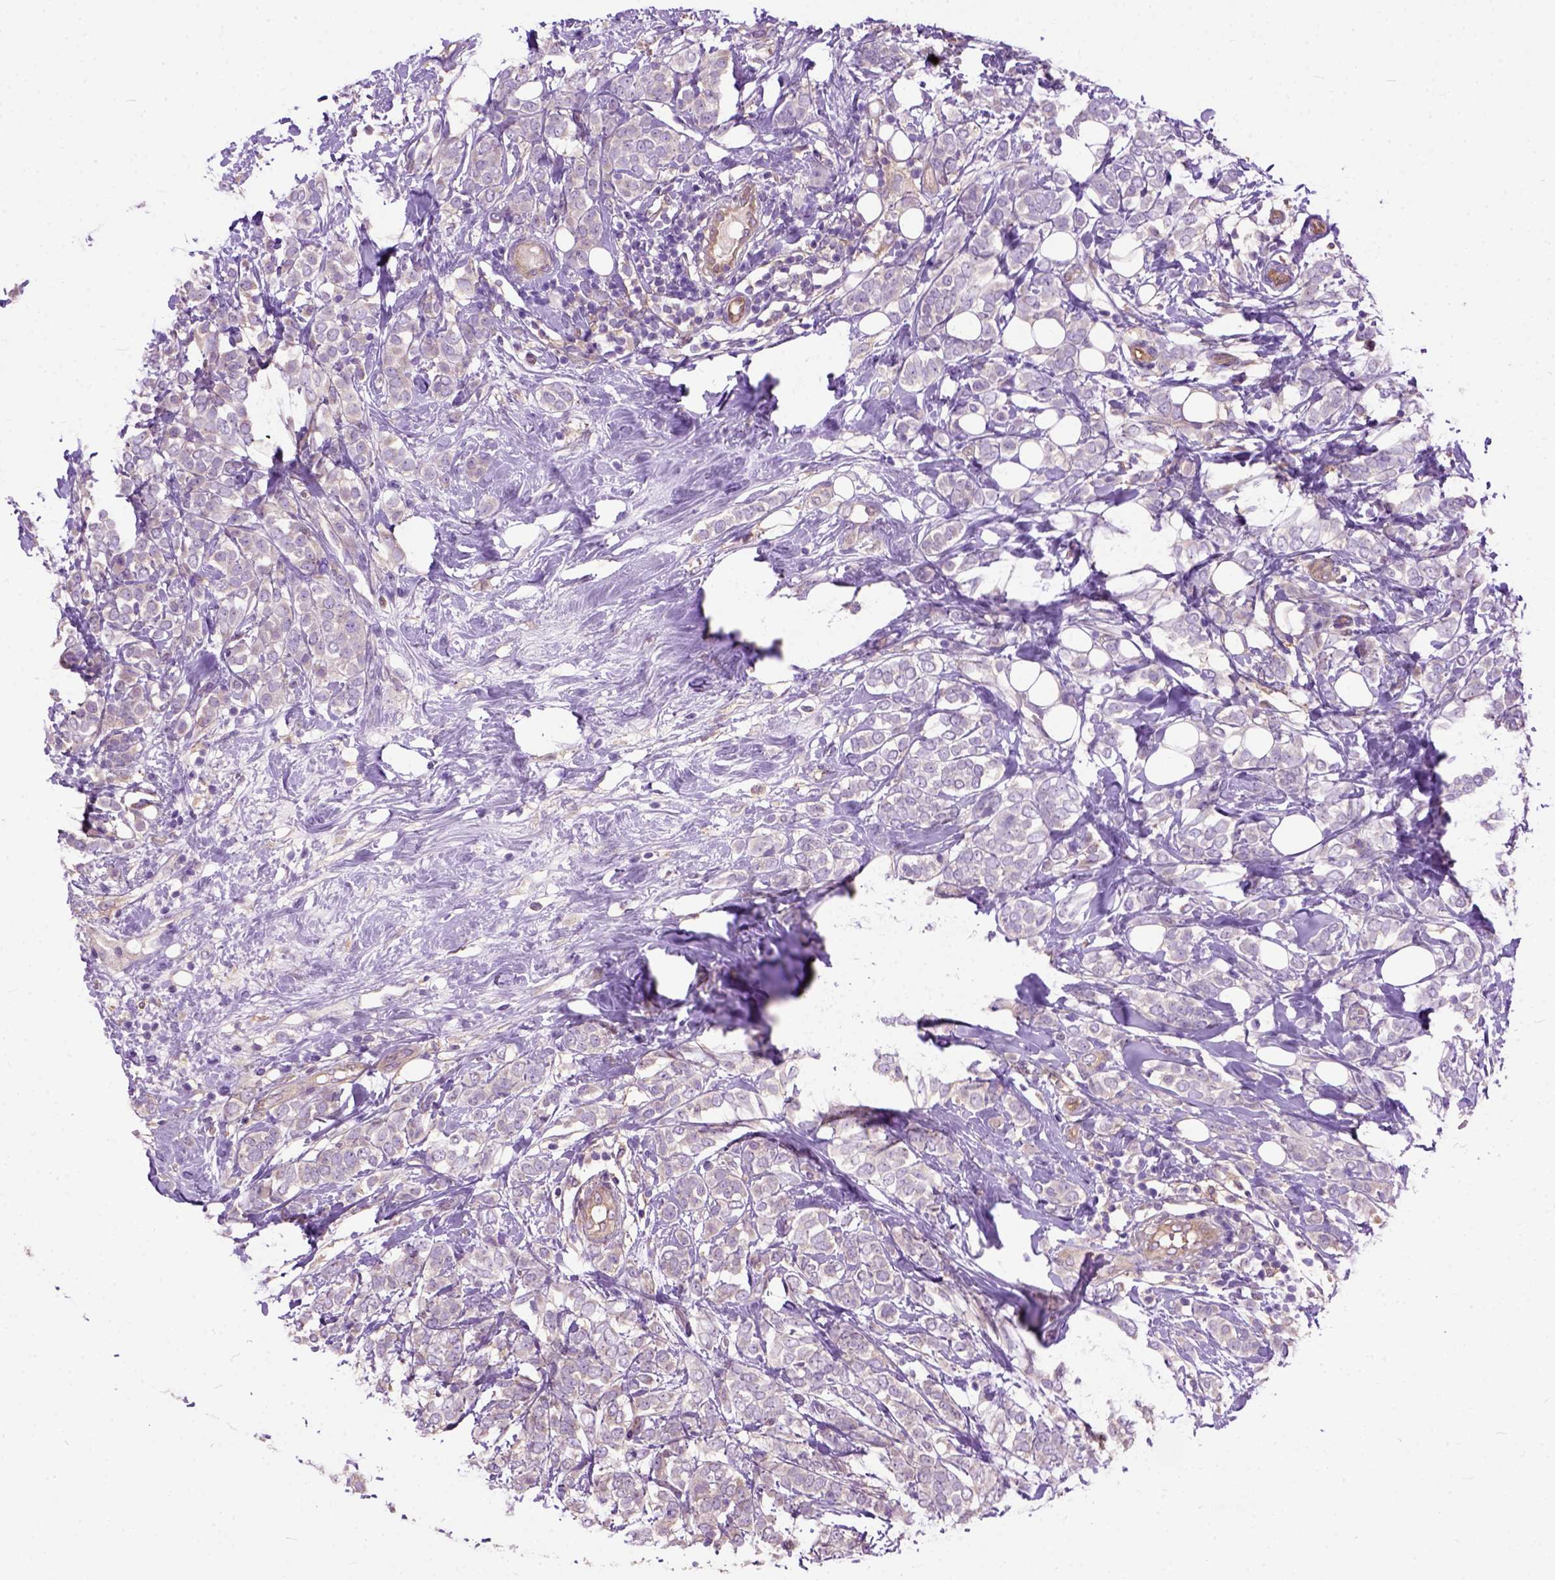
{"staining": {"intensity": "weak", "quantity": "25%-75%", "location": "cytoplasmic/membranous"}, "tissue": "breast cancer", "cell_type": "Tumor cells", "image_type": "cancer", "snomed": [{"axis": "morphology", "description": "Lobular carcinoma"}, {"axis": "topography", "description": "Breast"}], "caption": "Immunohistochemistry (IHC) staining of breast cancer (lobular carcinoma), which exhibits low levels of weak cytoplasmic/membranous staining in approximately 25%-75% of tumor cells indicating weak cytoplasmic/membranous protein positivity. The staining was performed using DAB (brown) for protein detection and nuclei were counterstained in hematoxylin (blue).", "gene": "SEMA4F", "patient": {"sex": "female", "age": 49}}